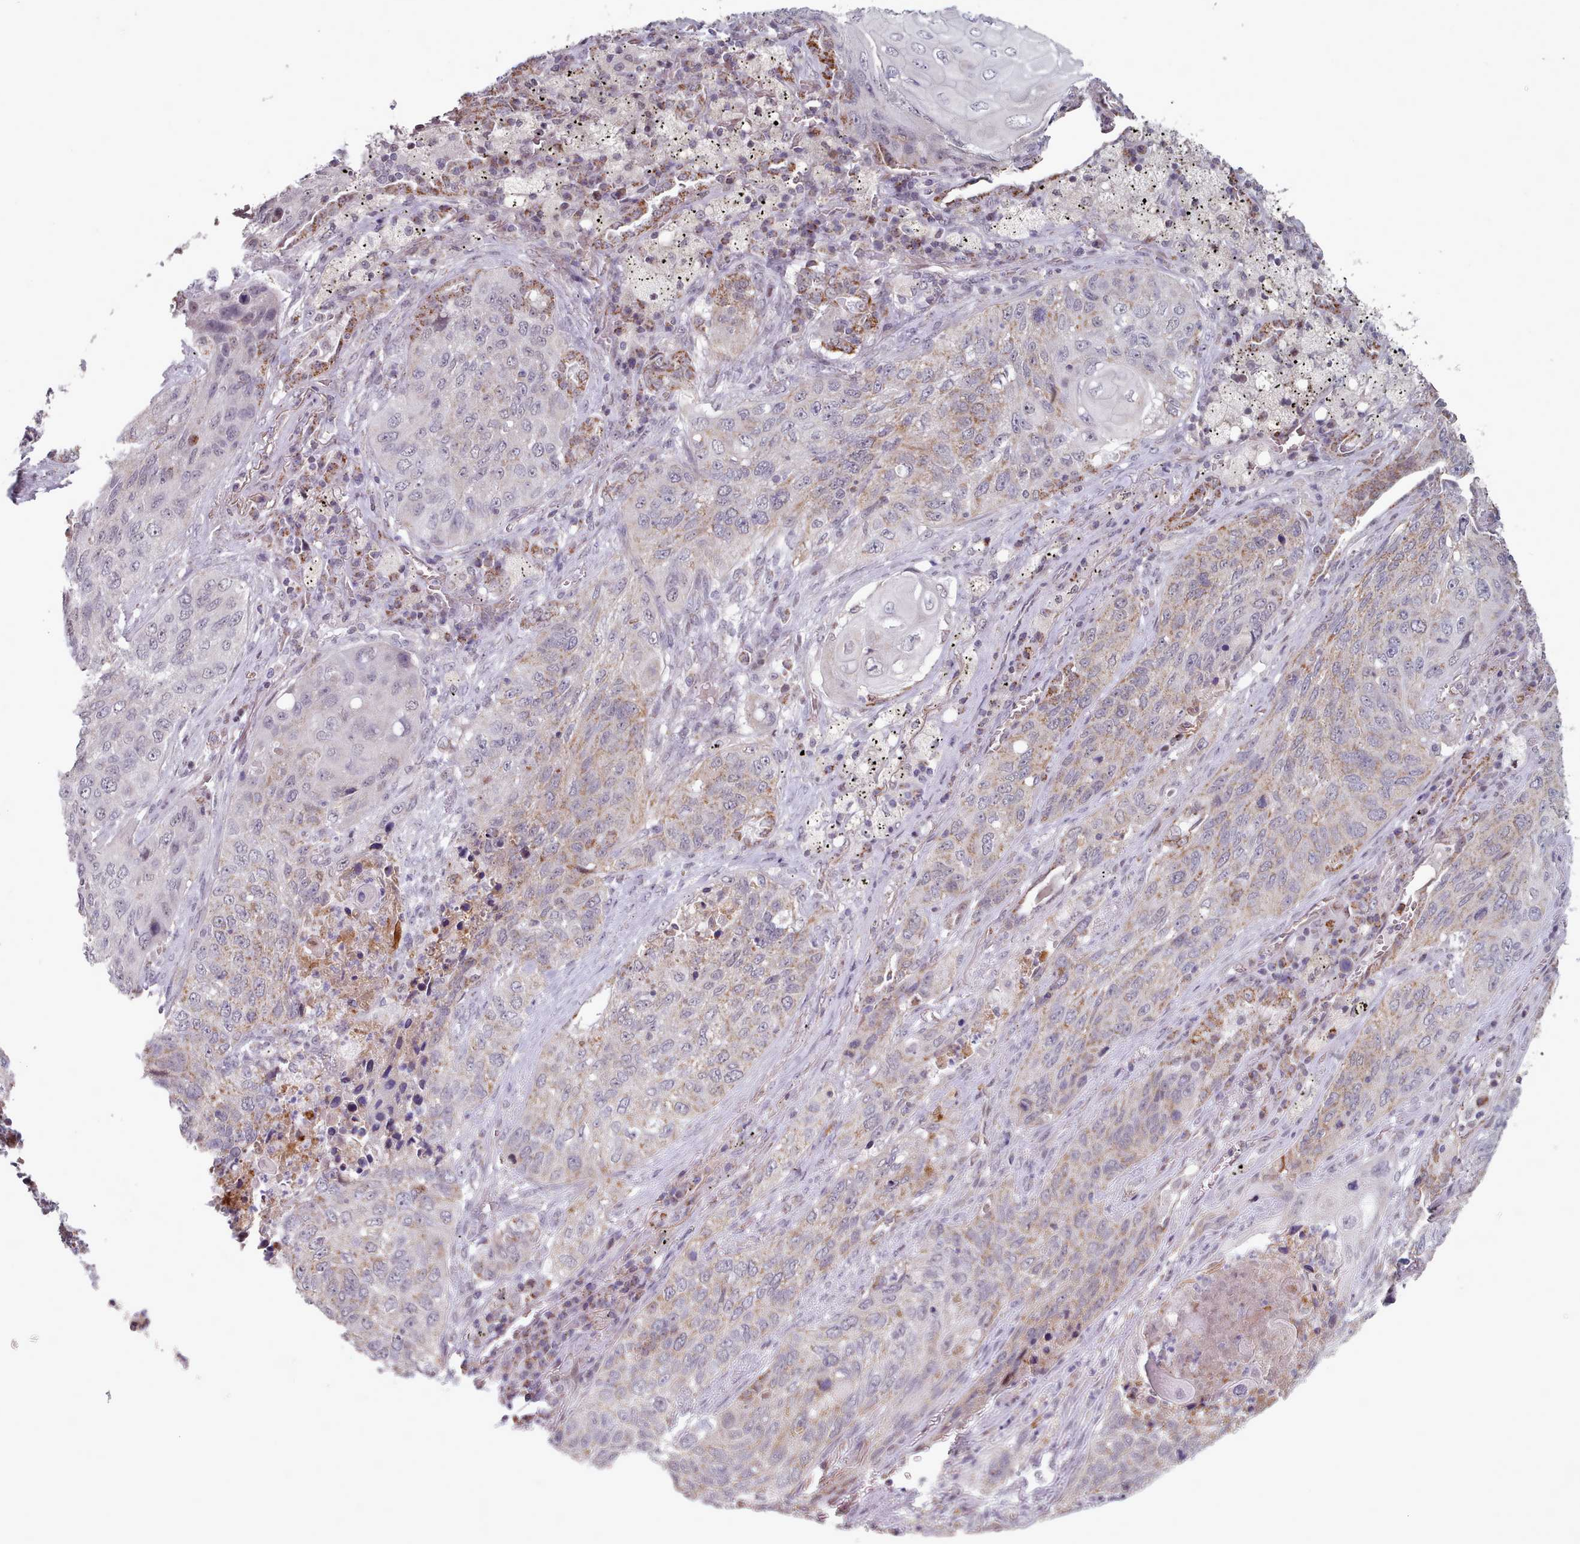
{"staining": {"intensity": "weak", "quantity": "25%-75%", "location": "cytoplasmic/membranous"}, "tissue": "lung cancer", "cell_type": "Tumor cells", "image_type": "cancer", "snomed": [{"axis": "morphology", "description": "Squamous cell carcinoma, NOS"}, {"axis": "topography", "description": "Lung"}], "caption": "Brown immunohistochemical staining in human lung squamous cell carcinoma displays weak cytoplasmic/membranous expression in approximately 25%-75% of tumor cells. The staining is performed using DAB (3,3'-diaminobenzidine) brown chromogen to label protein expression. The nuclei are counter-stained blue using hematoxylin.", "gene": "TRARG1", "patient": {"sex": "female", "age": 63}}